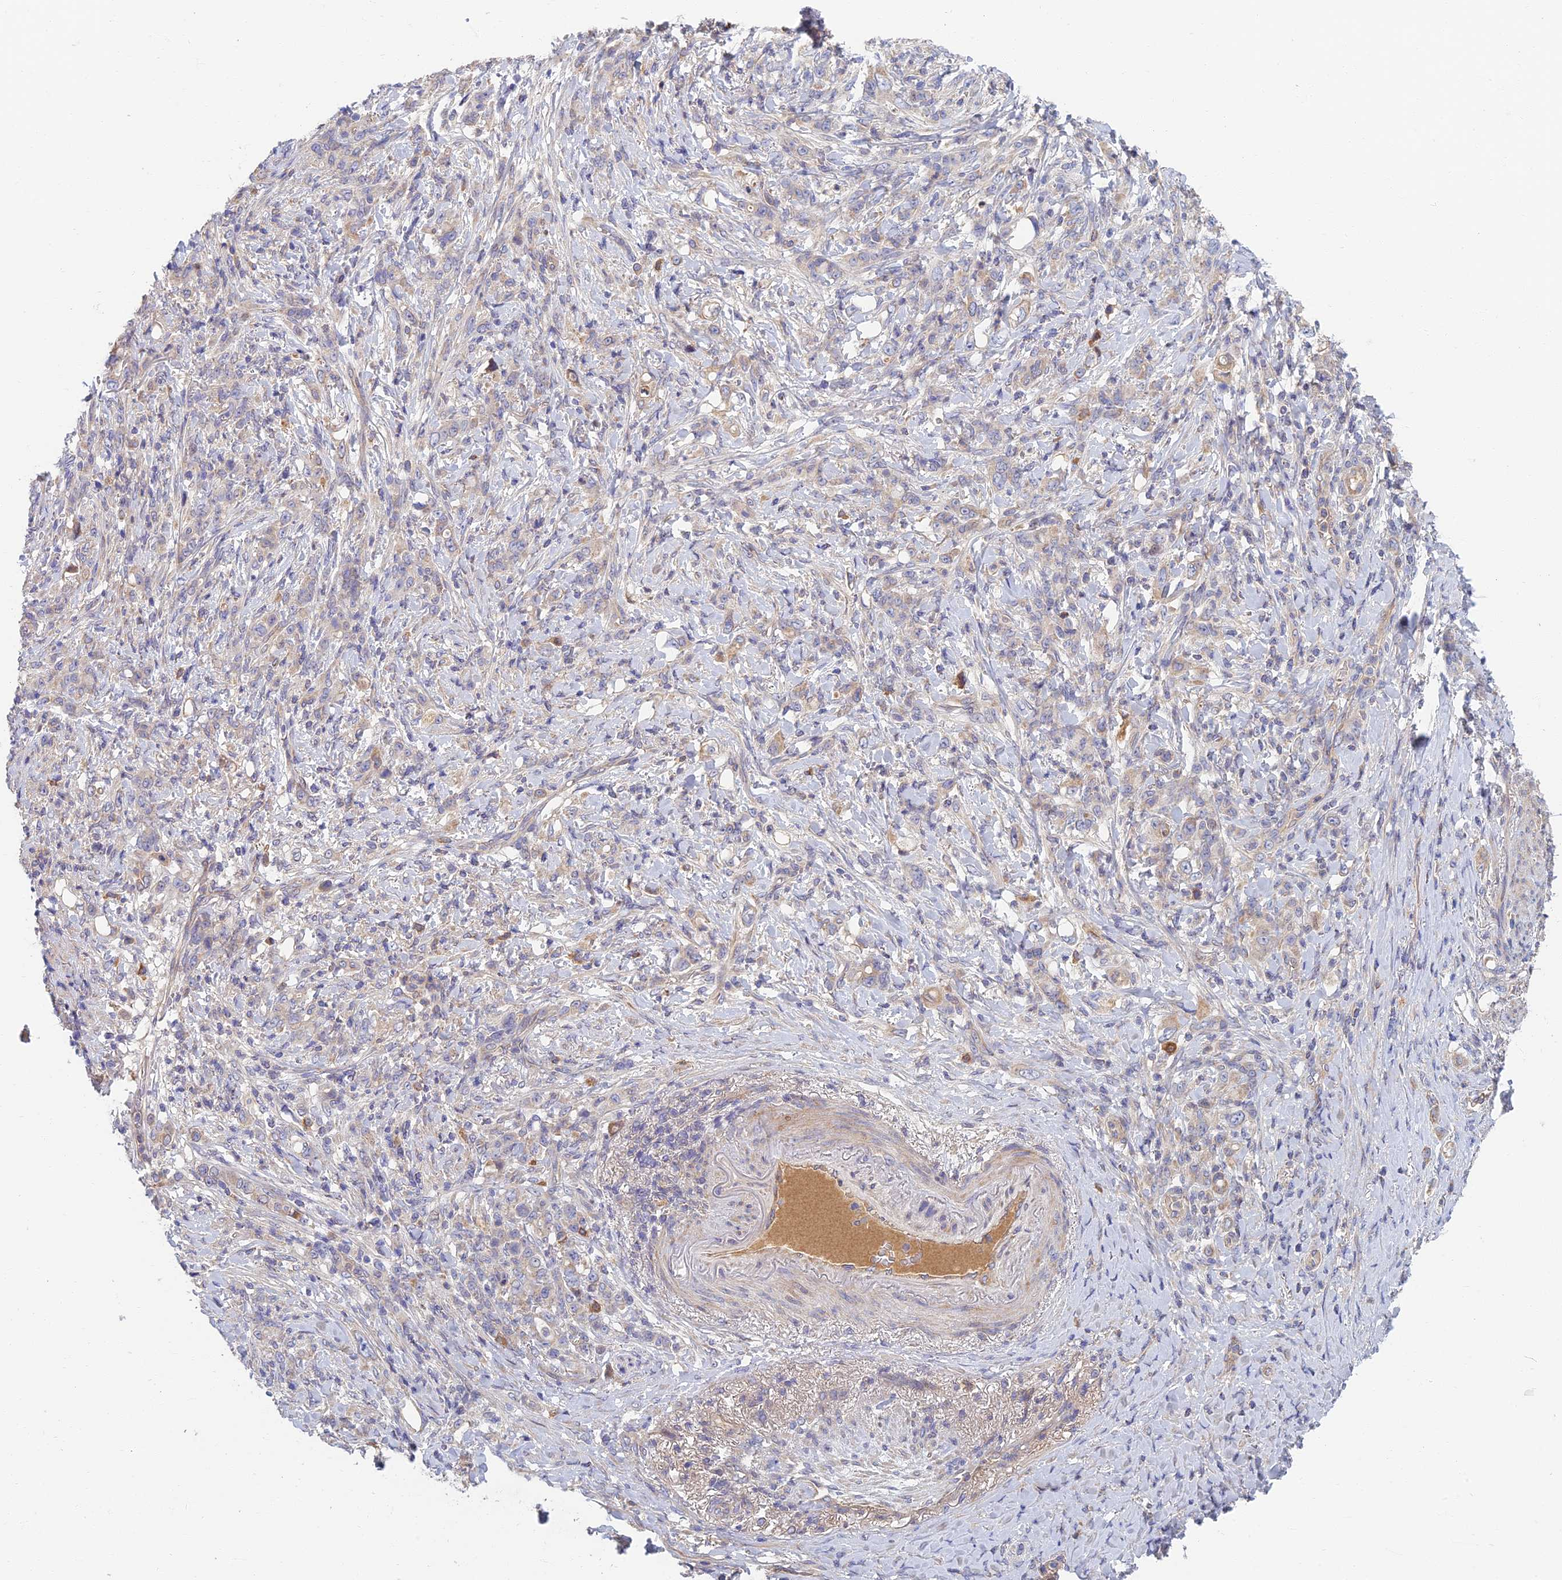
{"staining": {"intensity": "negative", "quantity": "none", "location": "none"}, "tissue": "stomach cancer", "cell_type": "Tumor cells", "image_type": "cancer", "snomed": [{"axis": "morphology", "description": "Normal tissue, NOS"}, {"axis": "morphology", "description": "Adenocarcinoma, NOS"}, {"axis": "topography", "description": "Stomach"}], "caption": "Immunohistochemistry of human adenocarcinoma (stomach) displays no staining in tumor cells.", "gene": "SOGA1", "patient": {"sex": "female", "age": 79}}